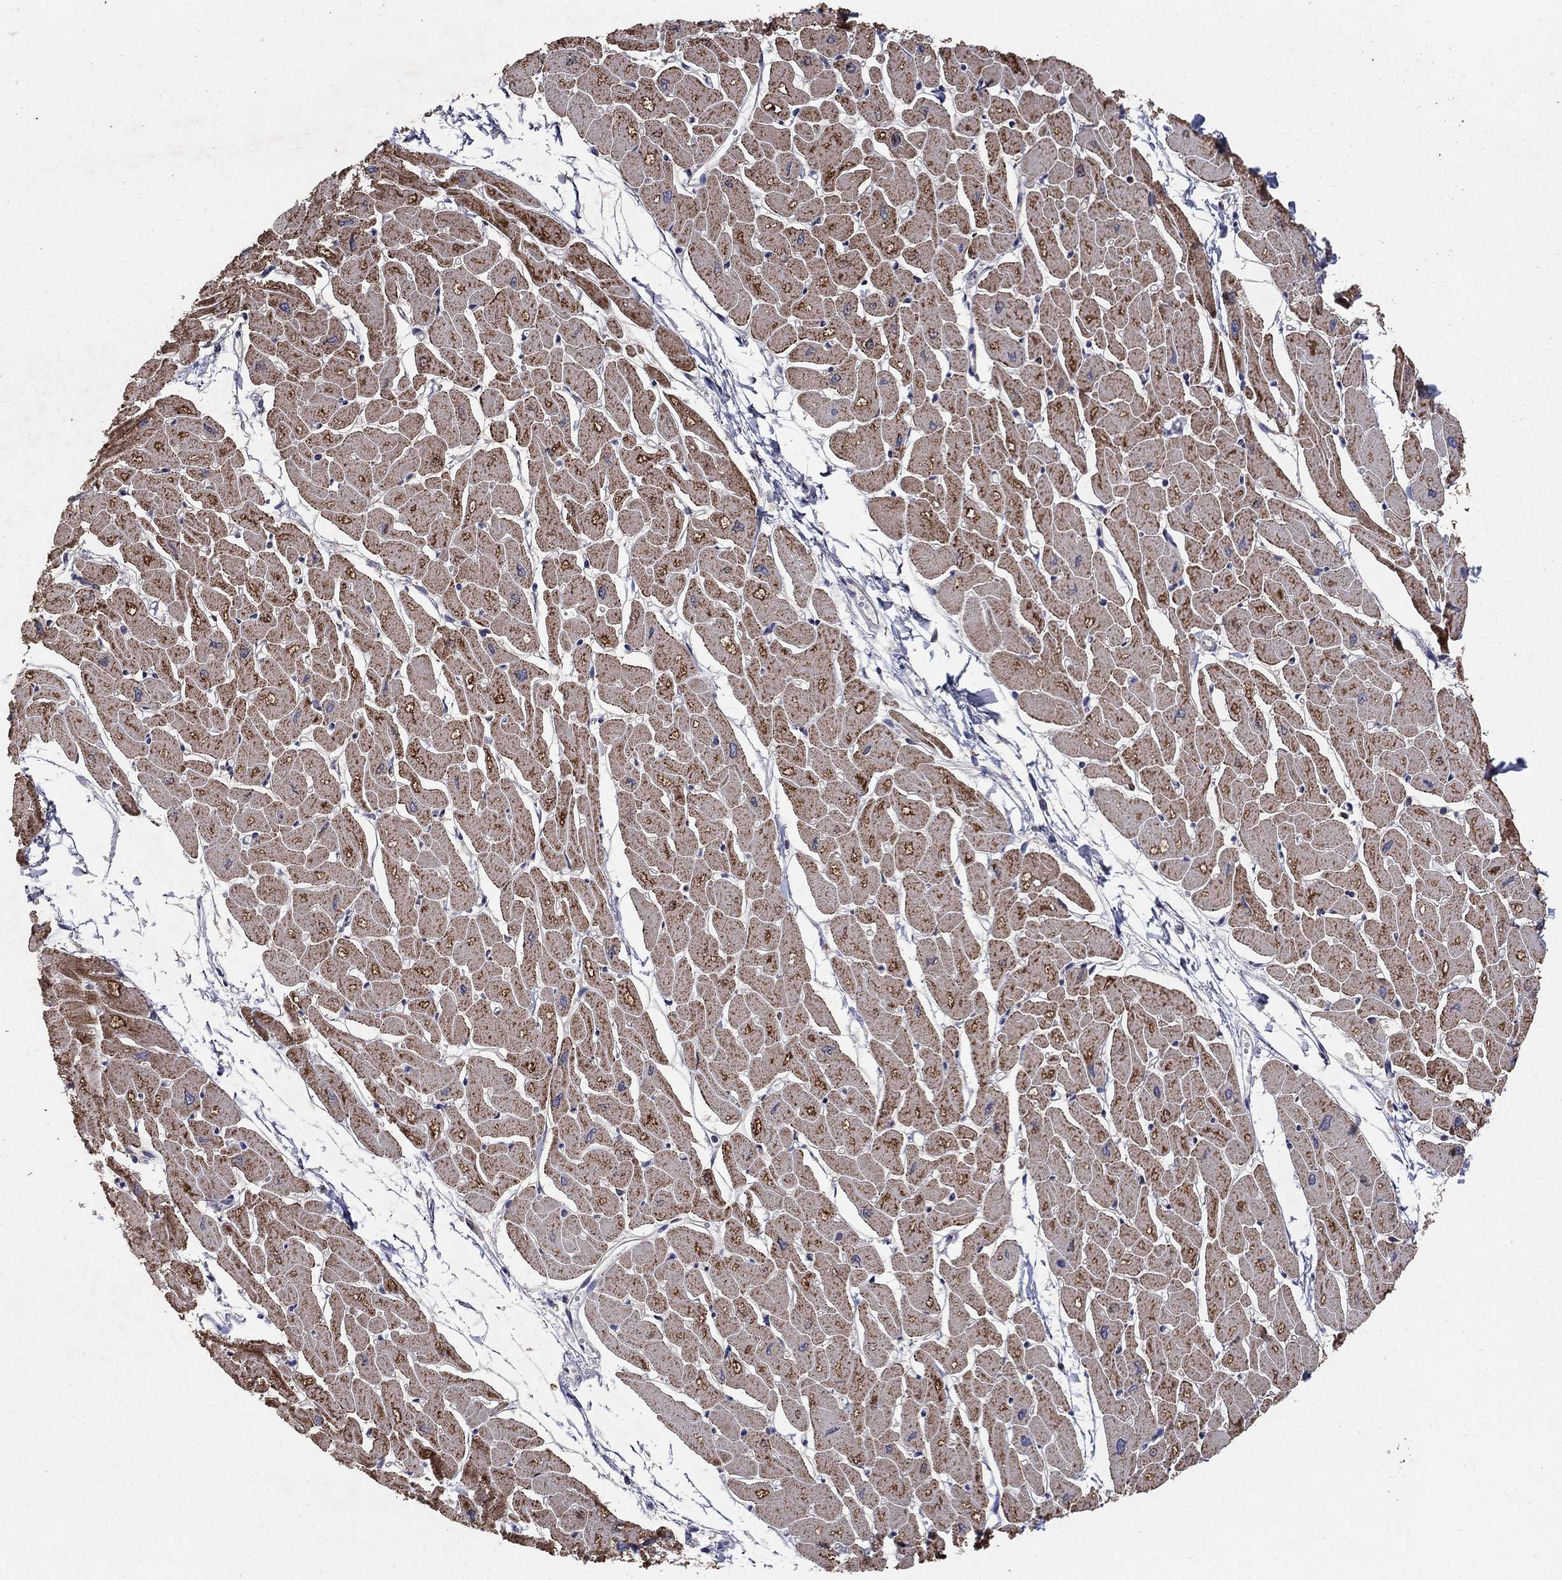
{"staining": {"intensity": "strong", "quantity": ">75%", "location": "cytoplasmic/membranous"}, "tissue": "heart muscle", "cell_type": "Cardiomyocytes", "image_type": "normal", "snomed": [{"axis": "morphology", "description": "Normal tissue, NOS"}, {"axis": "topography", "description": "Heart"}], "caption": "Immunohistochemical staining of unremarkable heart muscle displays >75% levels of strong cytoplasmic/membranous protein staining in about >75% of cardiomyocytes.", "gene": "GPSM1", "patient": {"sex": "male", "age": 57}}